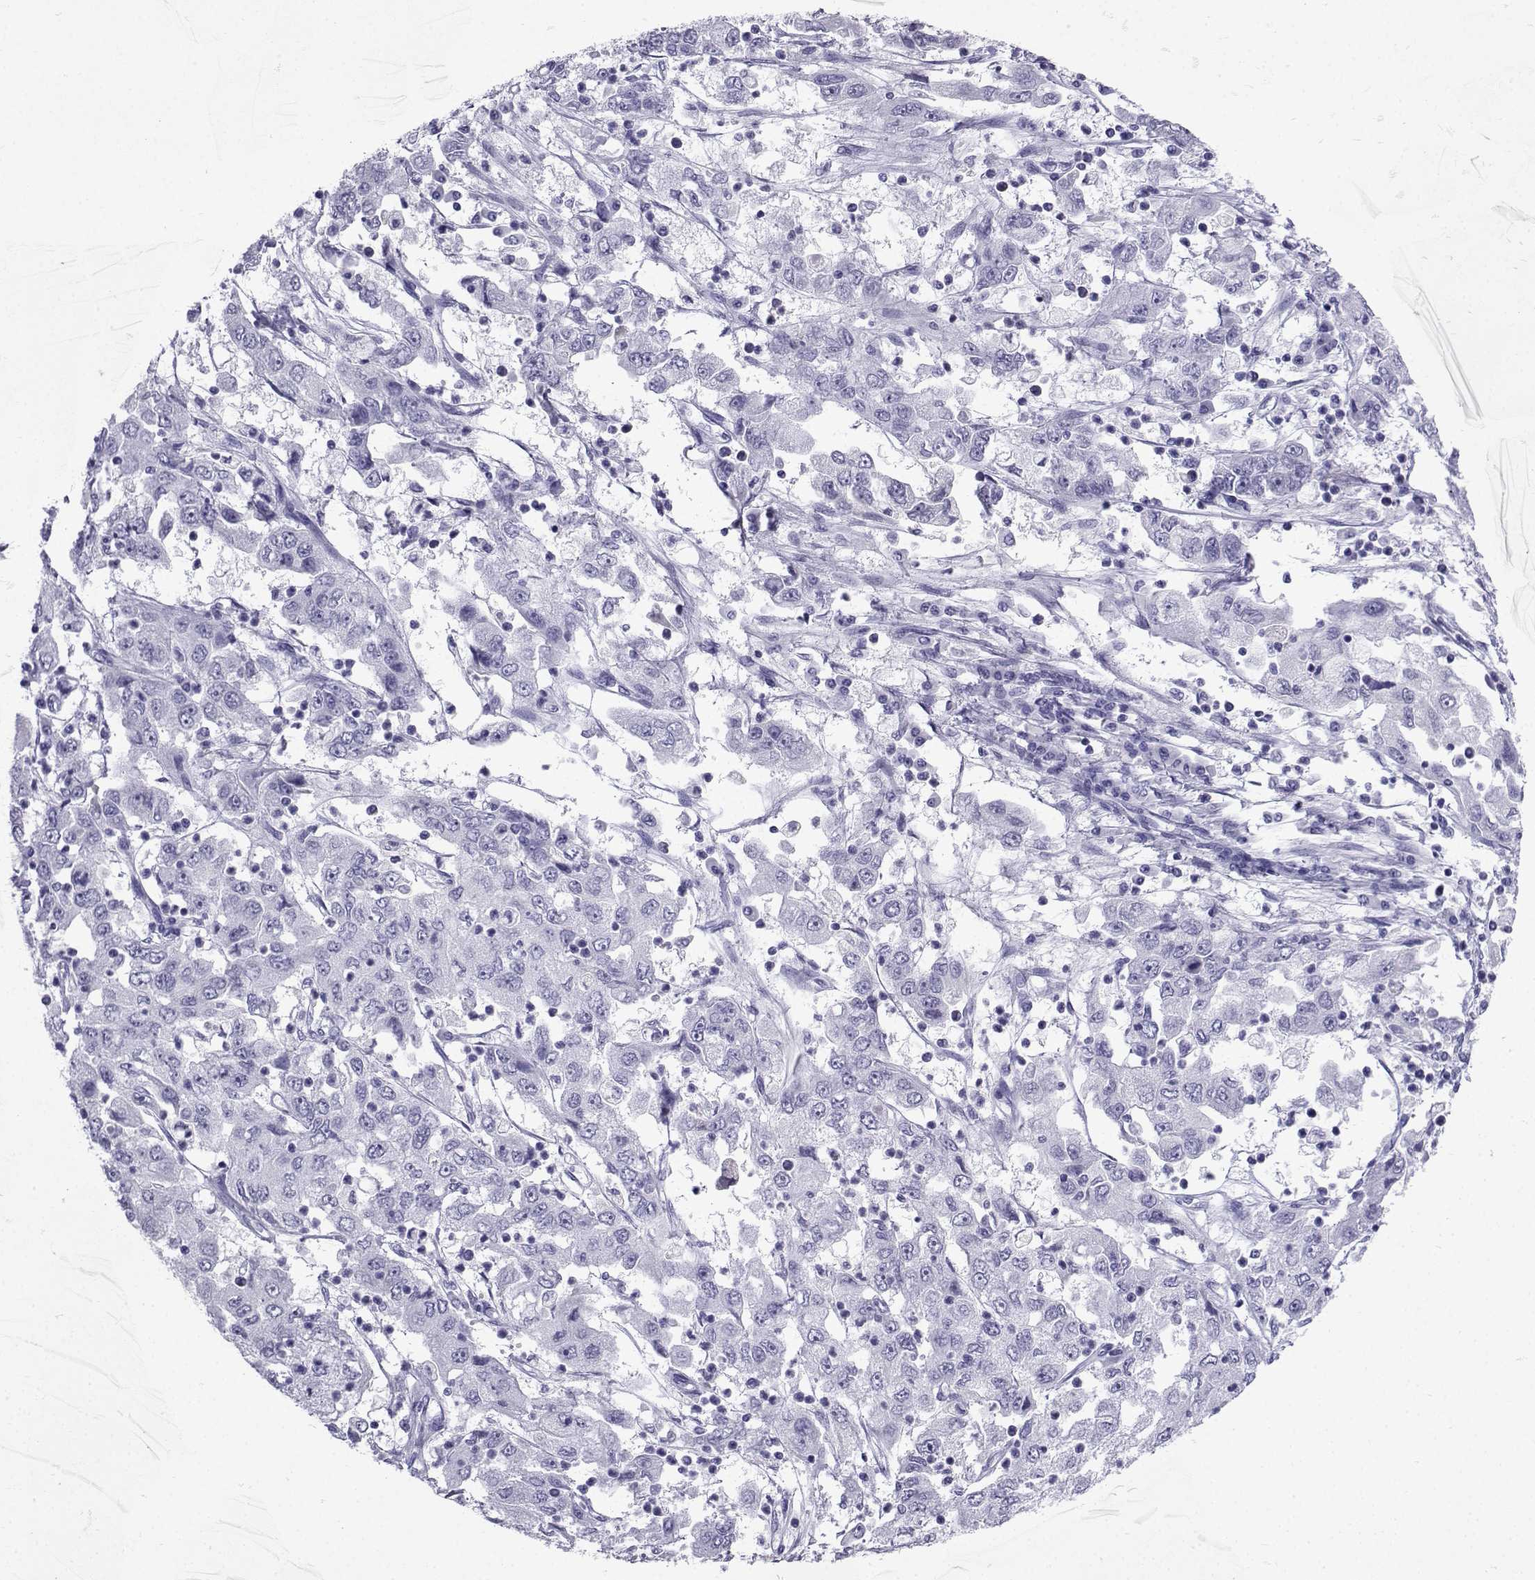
{"staining": {"intensity": "negative", "quantity": "none", "location": "none"}, "tissue": "cervical cancer", "cell_type": "Tumor cells", "image_type": "cancer", "snomed": [{"axis": "morphology", "description": "Squamous cell carcinoma, NOS"}, {"axis": "topography", "description": "Cervix"}], "caption": "Protein analysis of cervical cancer displays no significant expression in tumor cells. (DAB (3,3'-diaminobenzidine) IHC with hematoxylin counter stain).", "gene": "SLC18A2", "patient": {"sex": "female", "age": 36}}